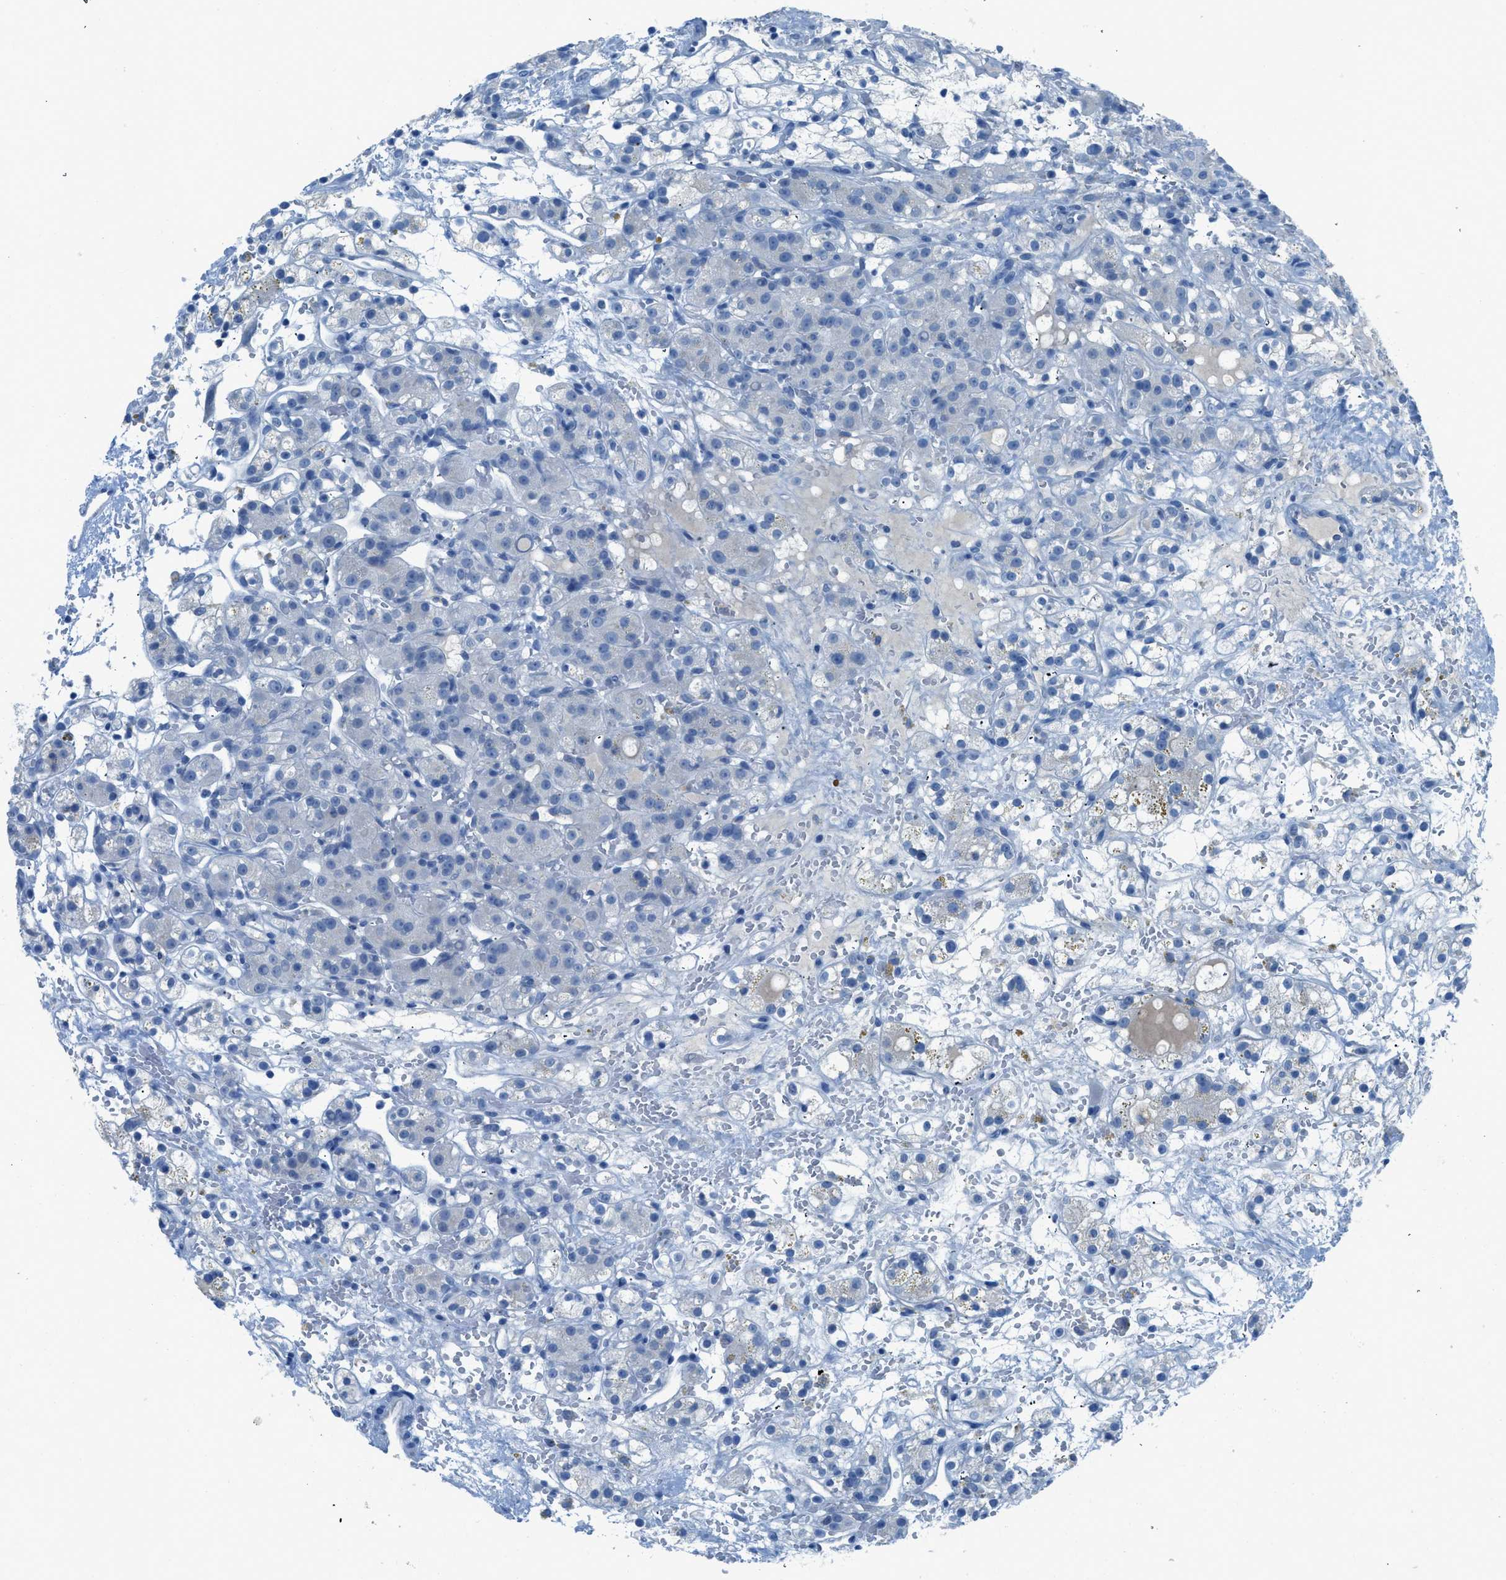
{"staining": {"intensity": "negative", "quantity": "none", "location": "none"}, "tissue": "renal cancer", "cell_type": "Tumor cells", "image_type": "cancer", "snomed": [{"axis": "morphology", "description": "Adenocarcinoma, NOS"}, {"axis": "topography", "description": "Kidney"}], "caption": "Immunohistochemistry (IHC) photomicrograph of adenocarcinoma (renal) stained for a protein (brown), which reveals no positivity in tumor cells.", "gene": "ACAN", "patient": {"sex": "male", "age": 61}}